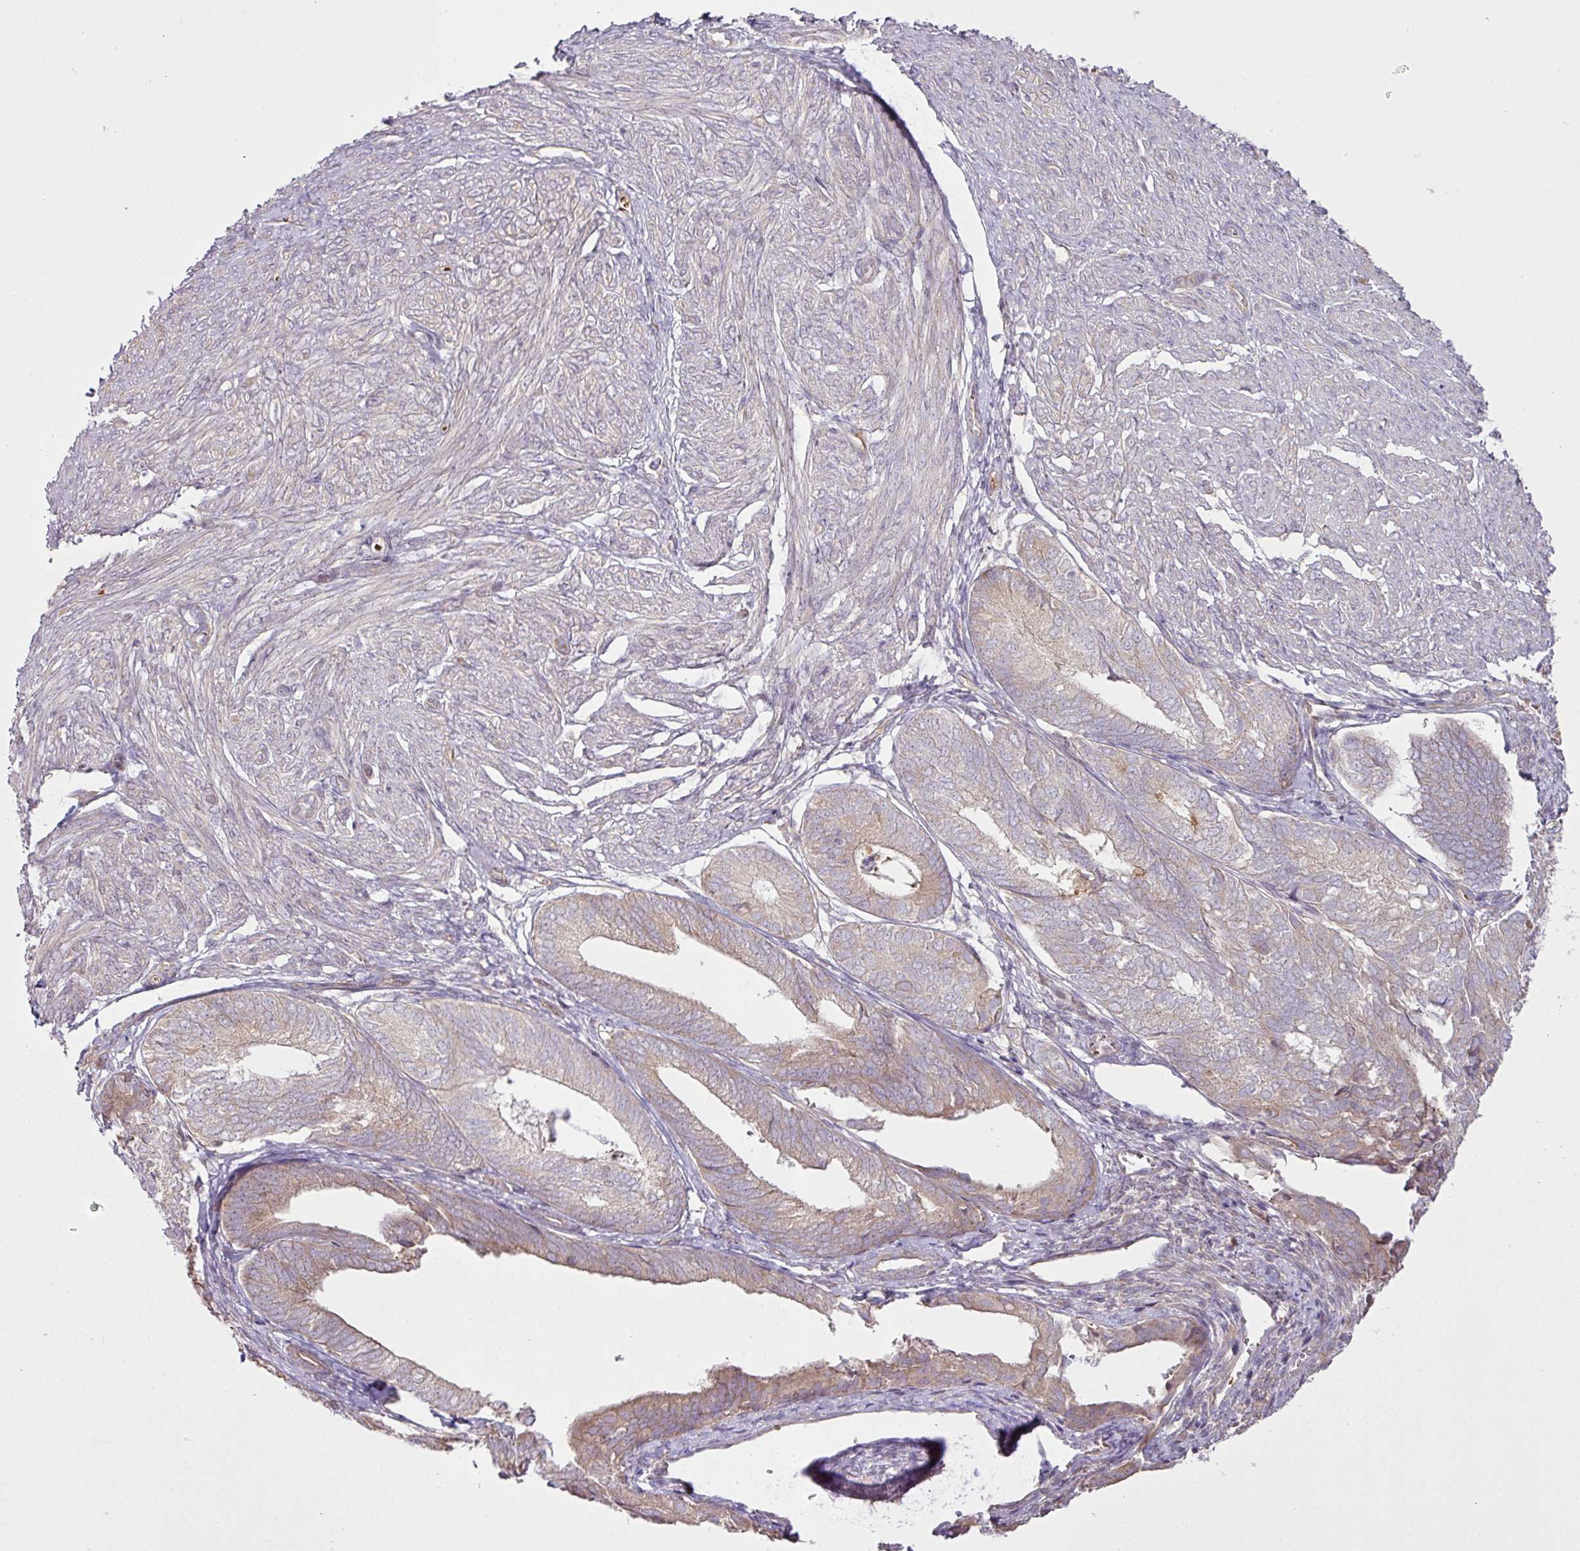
{"staining": {"intensity": "weak", "quantity": "<25%", "location": "cytoplasmic/membranous"}, "tissue": "endometrial cancer", "cell_type": "Tumor cells", "image_type": "cancer", "snomed": [{"axis": "morphology", "description": "Adenocarcinoma, NOS"}, {"axis": "topography", "description": "Endometrium"}], "caption": "A micrograph of endometrial cancer stained for a protein shows no brown staining in tumor cells.", "gene": "COX18", "patient": {"sex": "female", "age": 87}}